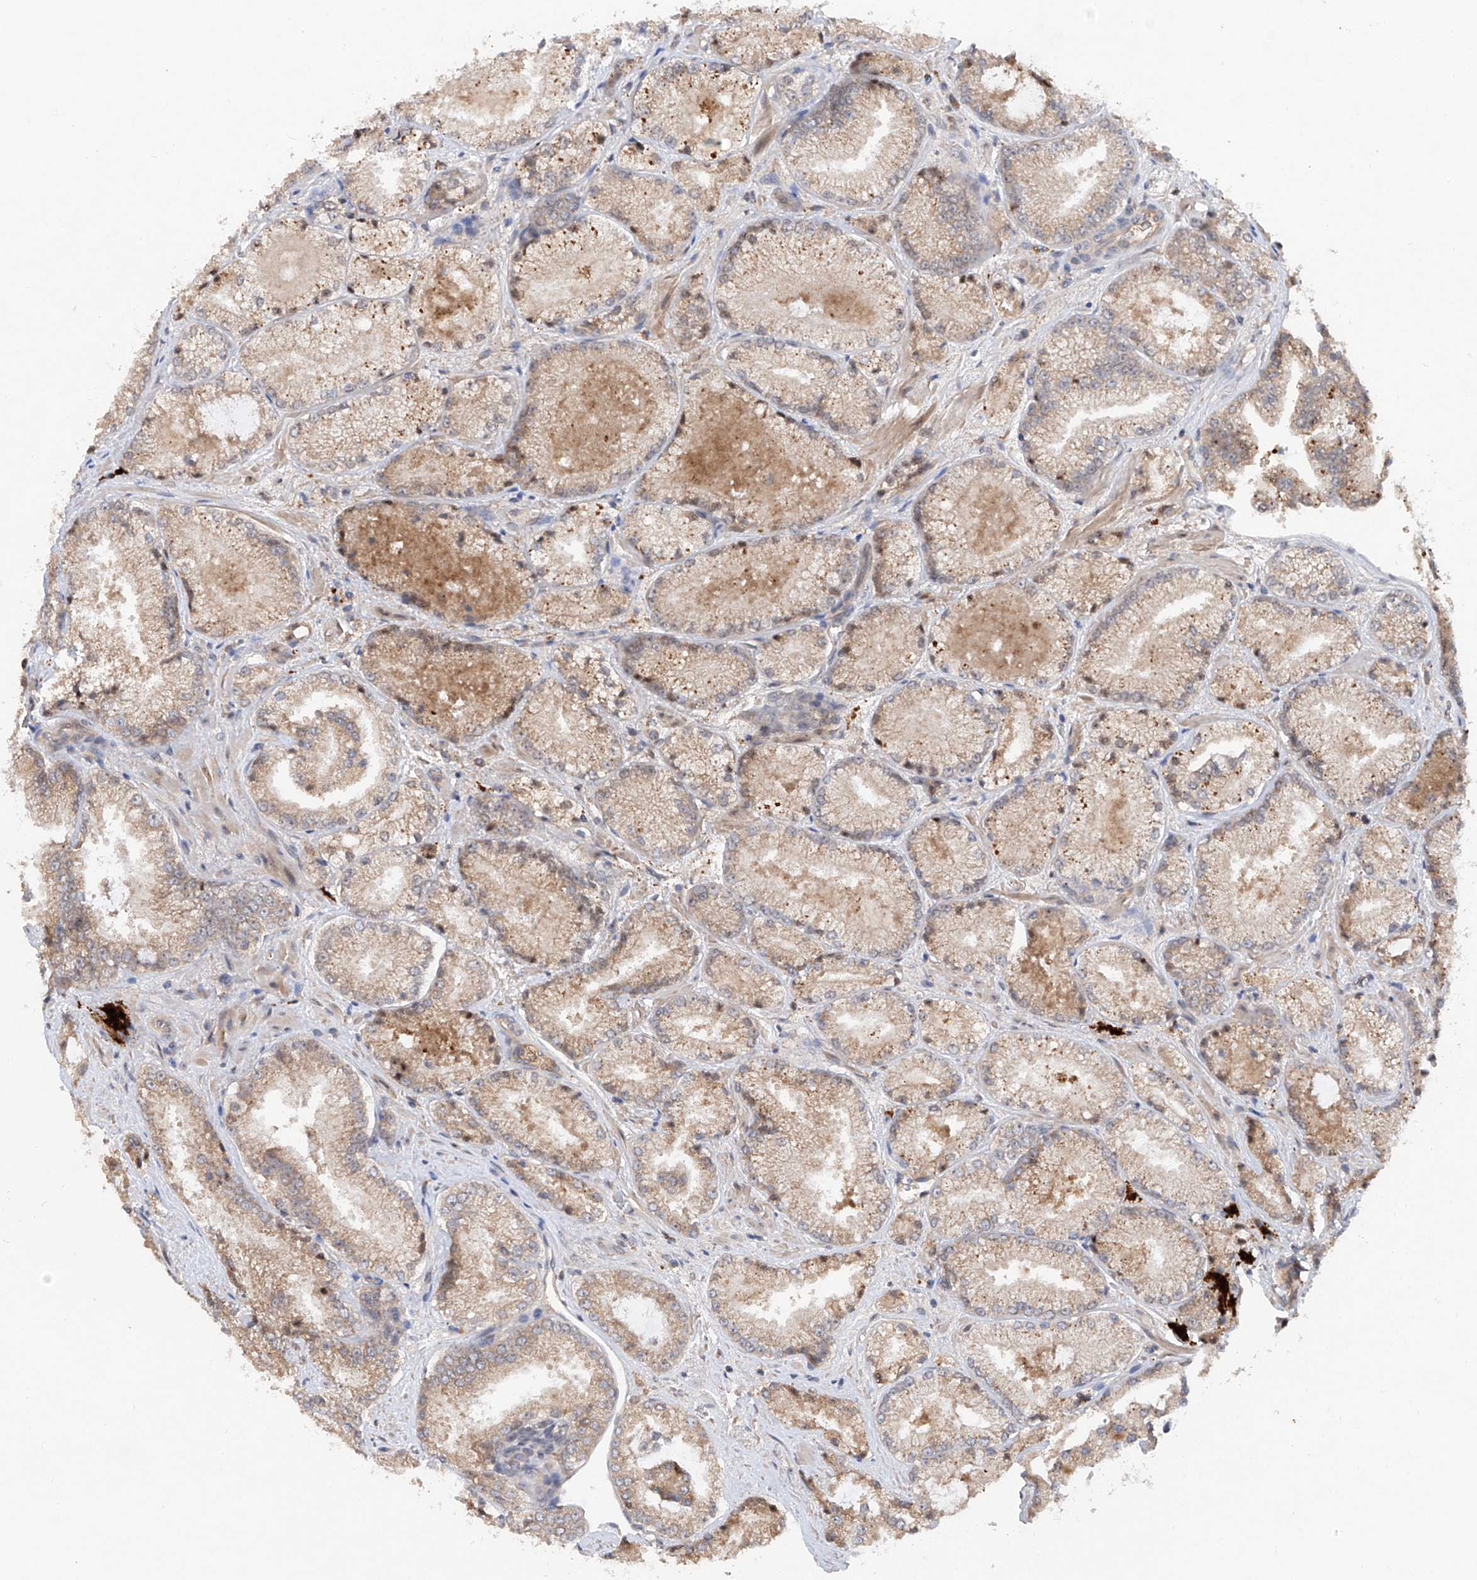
{"staining": {"intensity": "weak", "quantity": "25%-75%", "location": "cytoplasmic/membranous"}, "tissue": "prostate cancer", "cell_type": "Tumor cells", "image_type": "cancer", "snomed": [{"axis": "morphology", "description": "Adenocarcinoma, High grade"}, {"axis": "topography", "description": "Prostate"}], "caption": "Immunohistochemistry image of adenocarcinoma (high-grade) (prostate) stained for a protein (brown), which shows low levels of weak cytoplasmic/membranous positivity in approximately 25%-75% of tumor cells.", "gene": "FAM135A", "patient": {"sex": "male", "age": 73}}